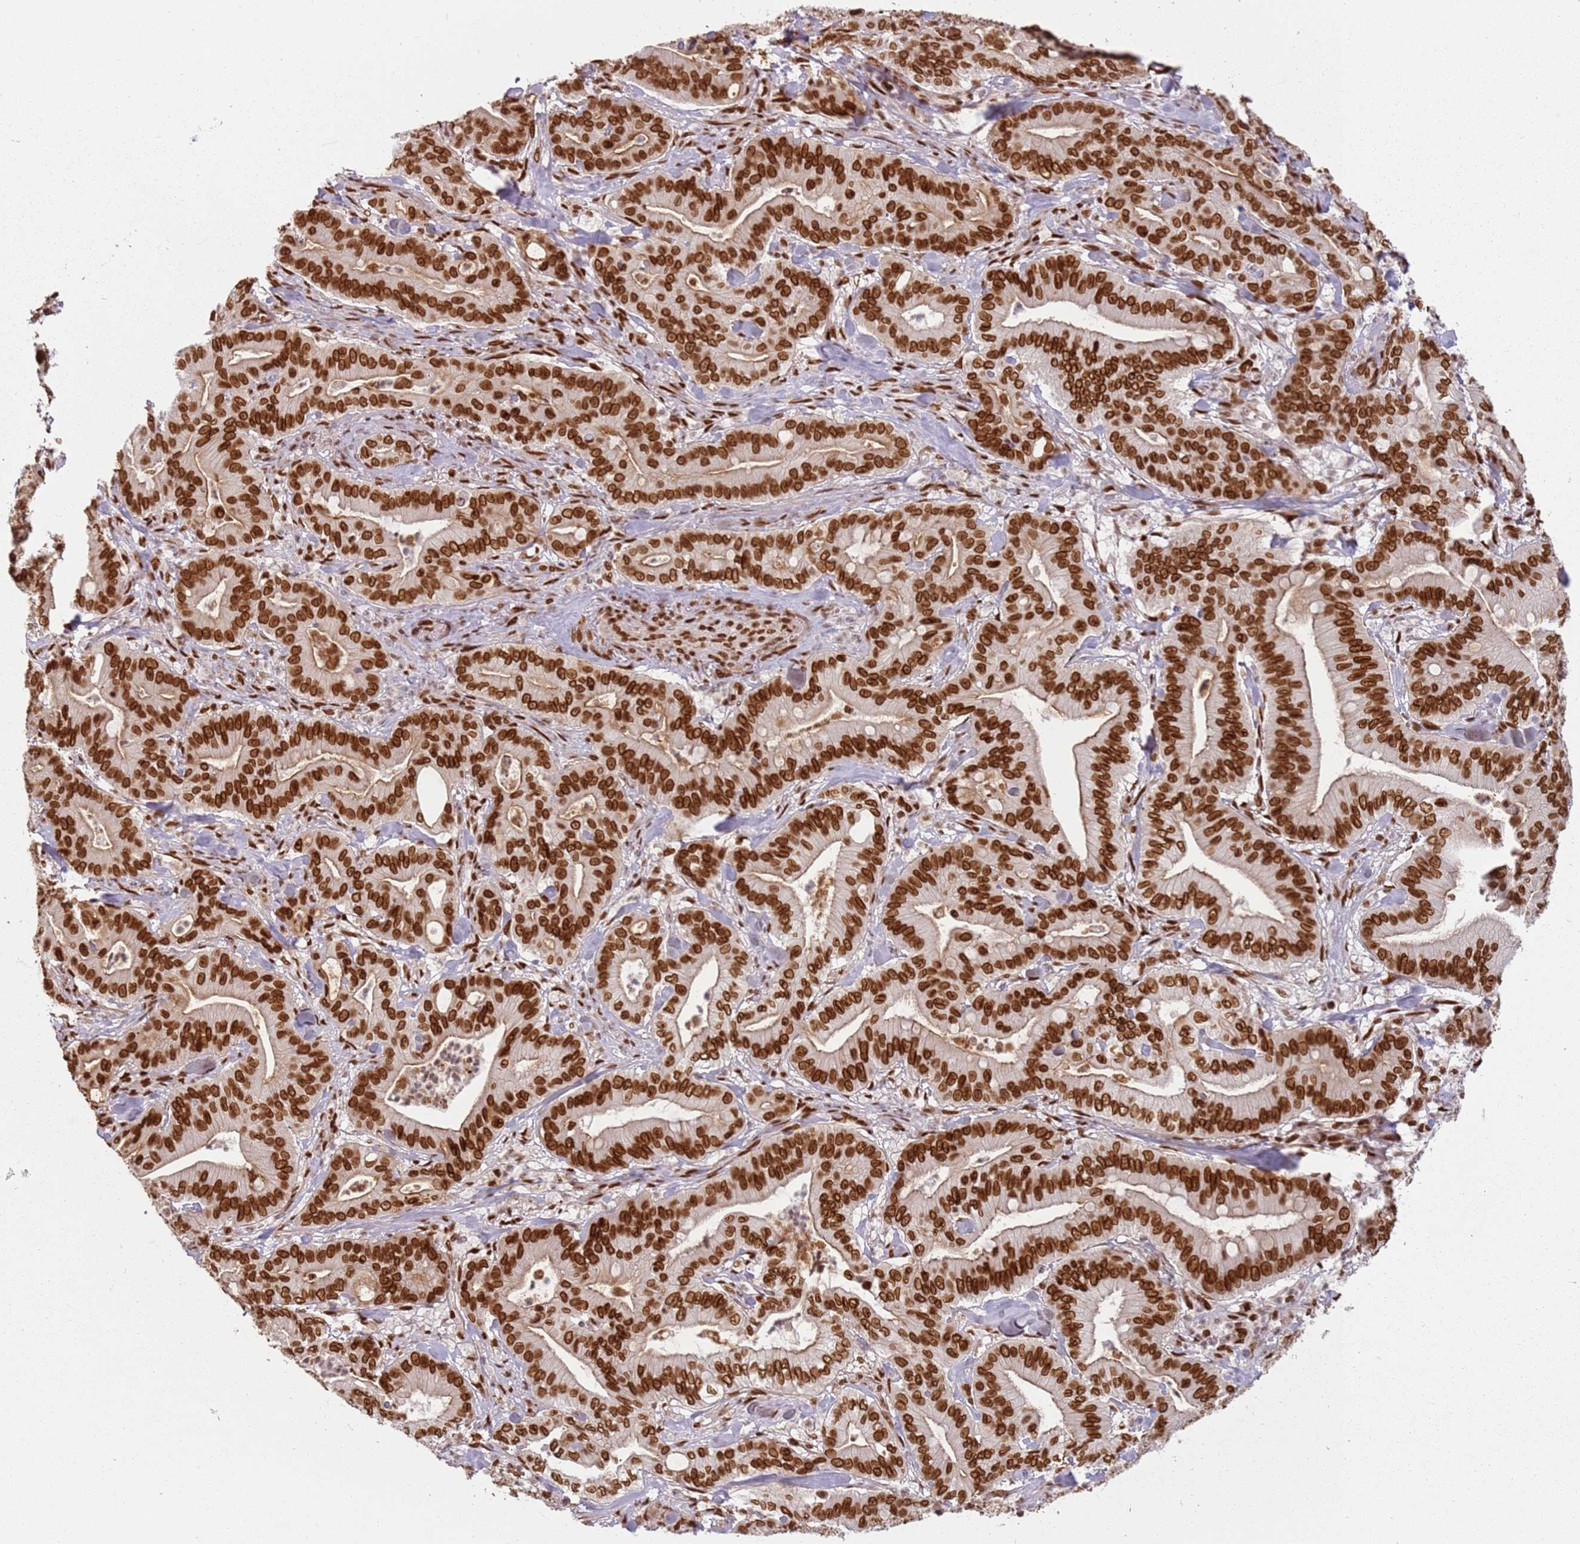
{"staining": {"intensity": "strong", "quantity": ">75%", "location": "nuclear"}, "tissue": "pancreatic cancer", "cell_type": "Tumor cells", "image_type": "cancer", "snomed": [{"axis": "morphology", "description": "Adenocarcinoma, NOS"}, {"axis": "topography", "description": "Pancreas"}], "caption": "Human pancreatic cancer (adenocarcinoma) stained with a brown dye exhibits strong nuclear positive expression in about >75% of tumor cells.", "gene": "TENT4A", "patient": {"sex": "male", "age": 71}}